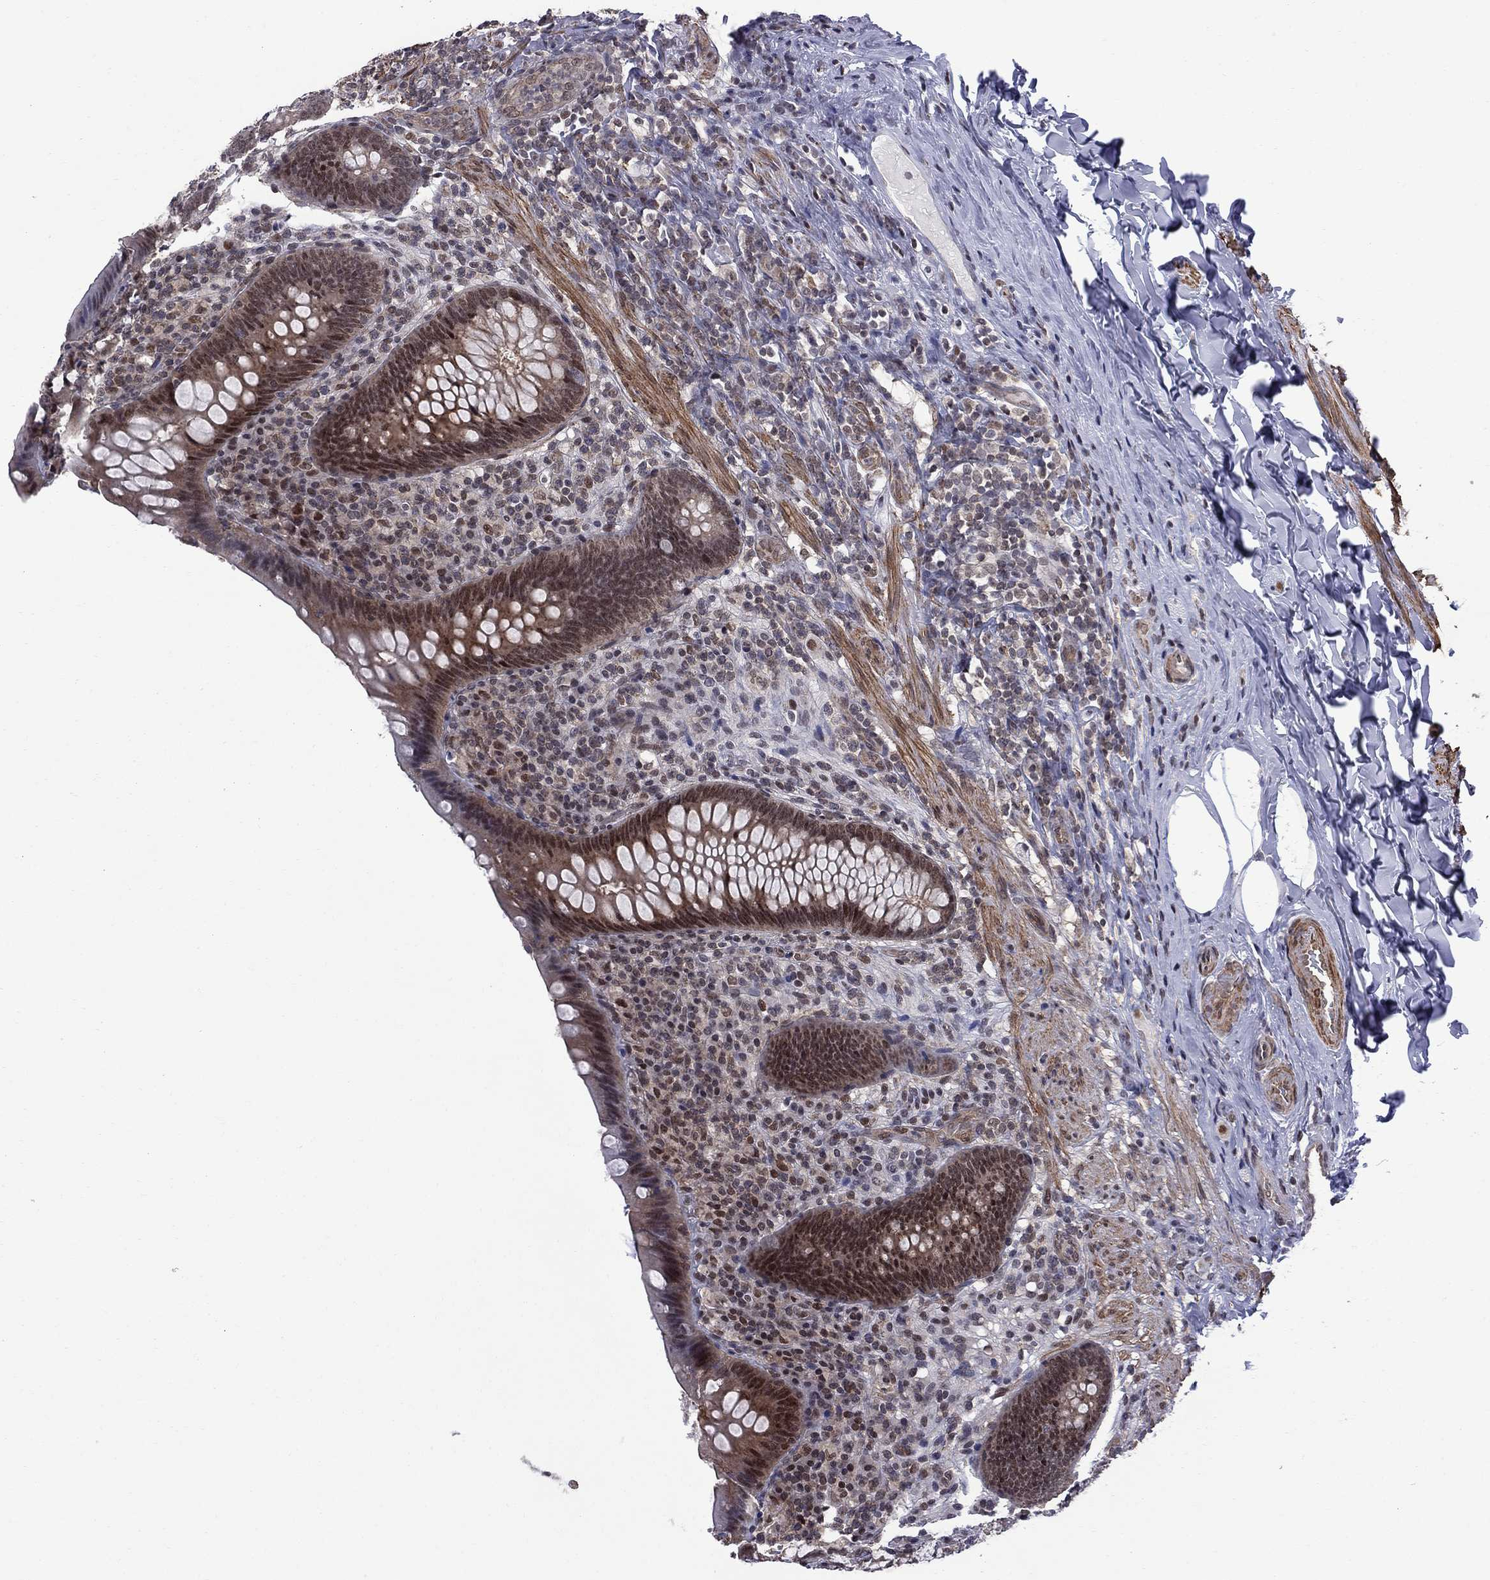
{"staining": {"intensity": "moderate", "quantity": "25%-75%", "location": "cytoplasmic/membranous,nuclear"}, "tissue": "appendix", "cell_type": "Glandular cells", "image_type": "normal", "snomed": [{"axis": "morphology", "description": "Normal tissue, NOS"}, {"axis": "topography", "description": "Appendix"}], "caption": "Brown immunohistochemical staining in normal human appendix shows moderate cytoplasmic/membranous,nuclear staining in approximately 25%-75% of glandular cells.", "gene": "BRF1", "patient": {"sex": "male", "age": 47}}